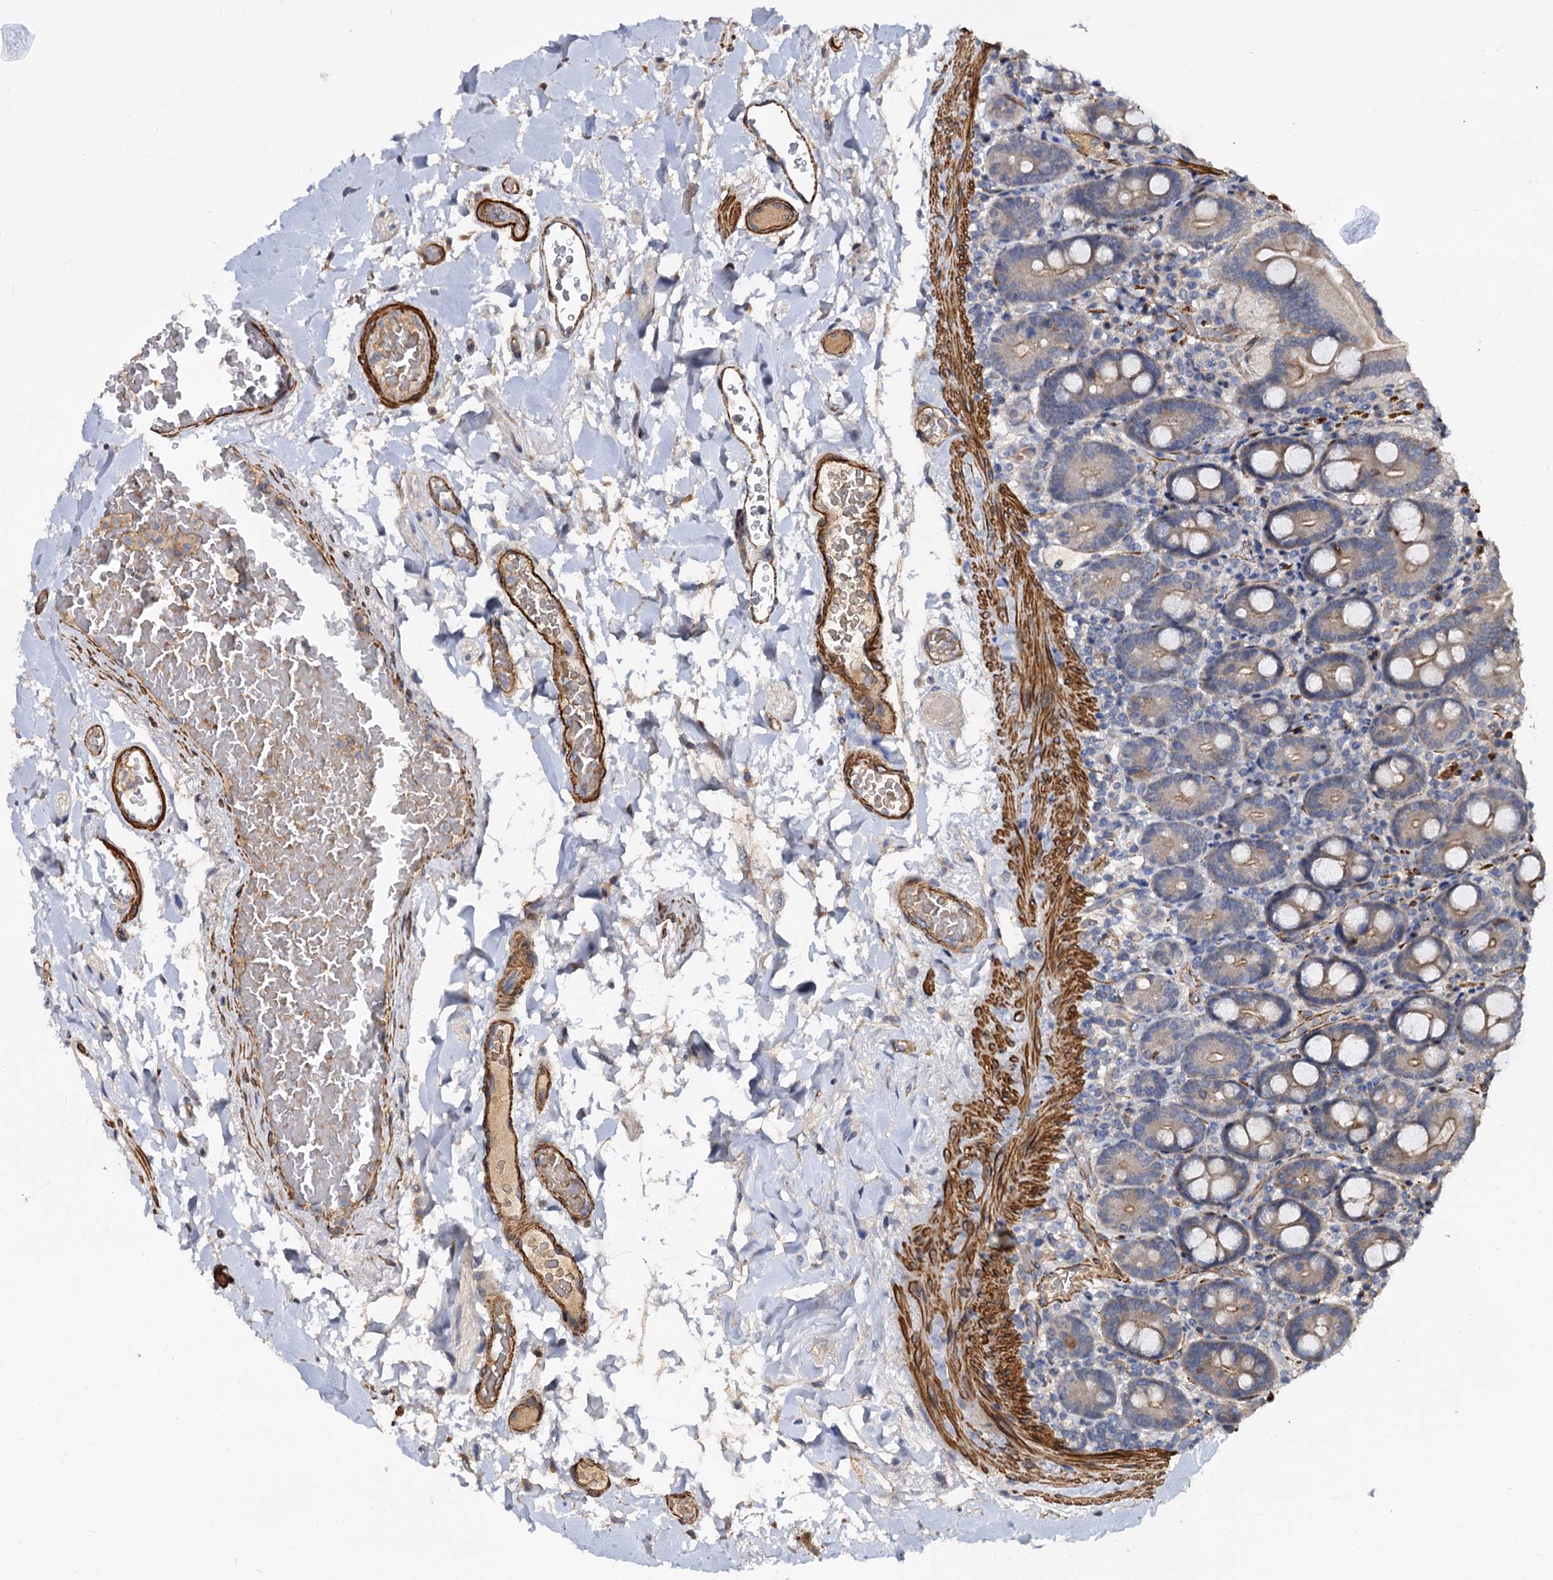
{"staining": {"intensity": "moderate", "quantity": "<25%", "location": "cytoplasmic/membranous"}, "tissue": "duodenum", "cell_type": "Glandular cells", "image_type": "normal", "snomed": [{"axis": "morphology", "description": "Normal tissue, NOS"}, {"axis": "topography", "description": "Duodenum"}], "caption": "Immunohistochemical staining of normal human duodenum exhibits <25% levels of moderate cytoplasmic/membranous protein staining in approximately <25% of glandular cells. The protein is stained brown, and the nuclei are stained in blue (DAB (3,3'-diaminobenzidine) IHC with brightfield microscopy, high magnification).", "gene": "ISM2", "patient": {"sex": "male", "age": 55}}